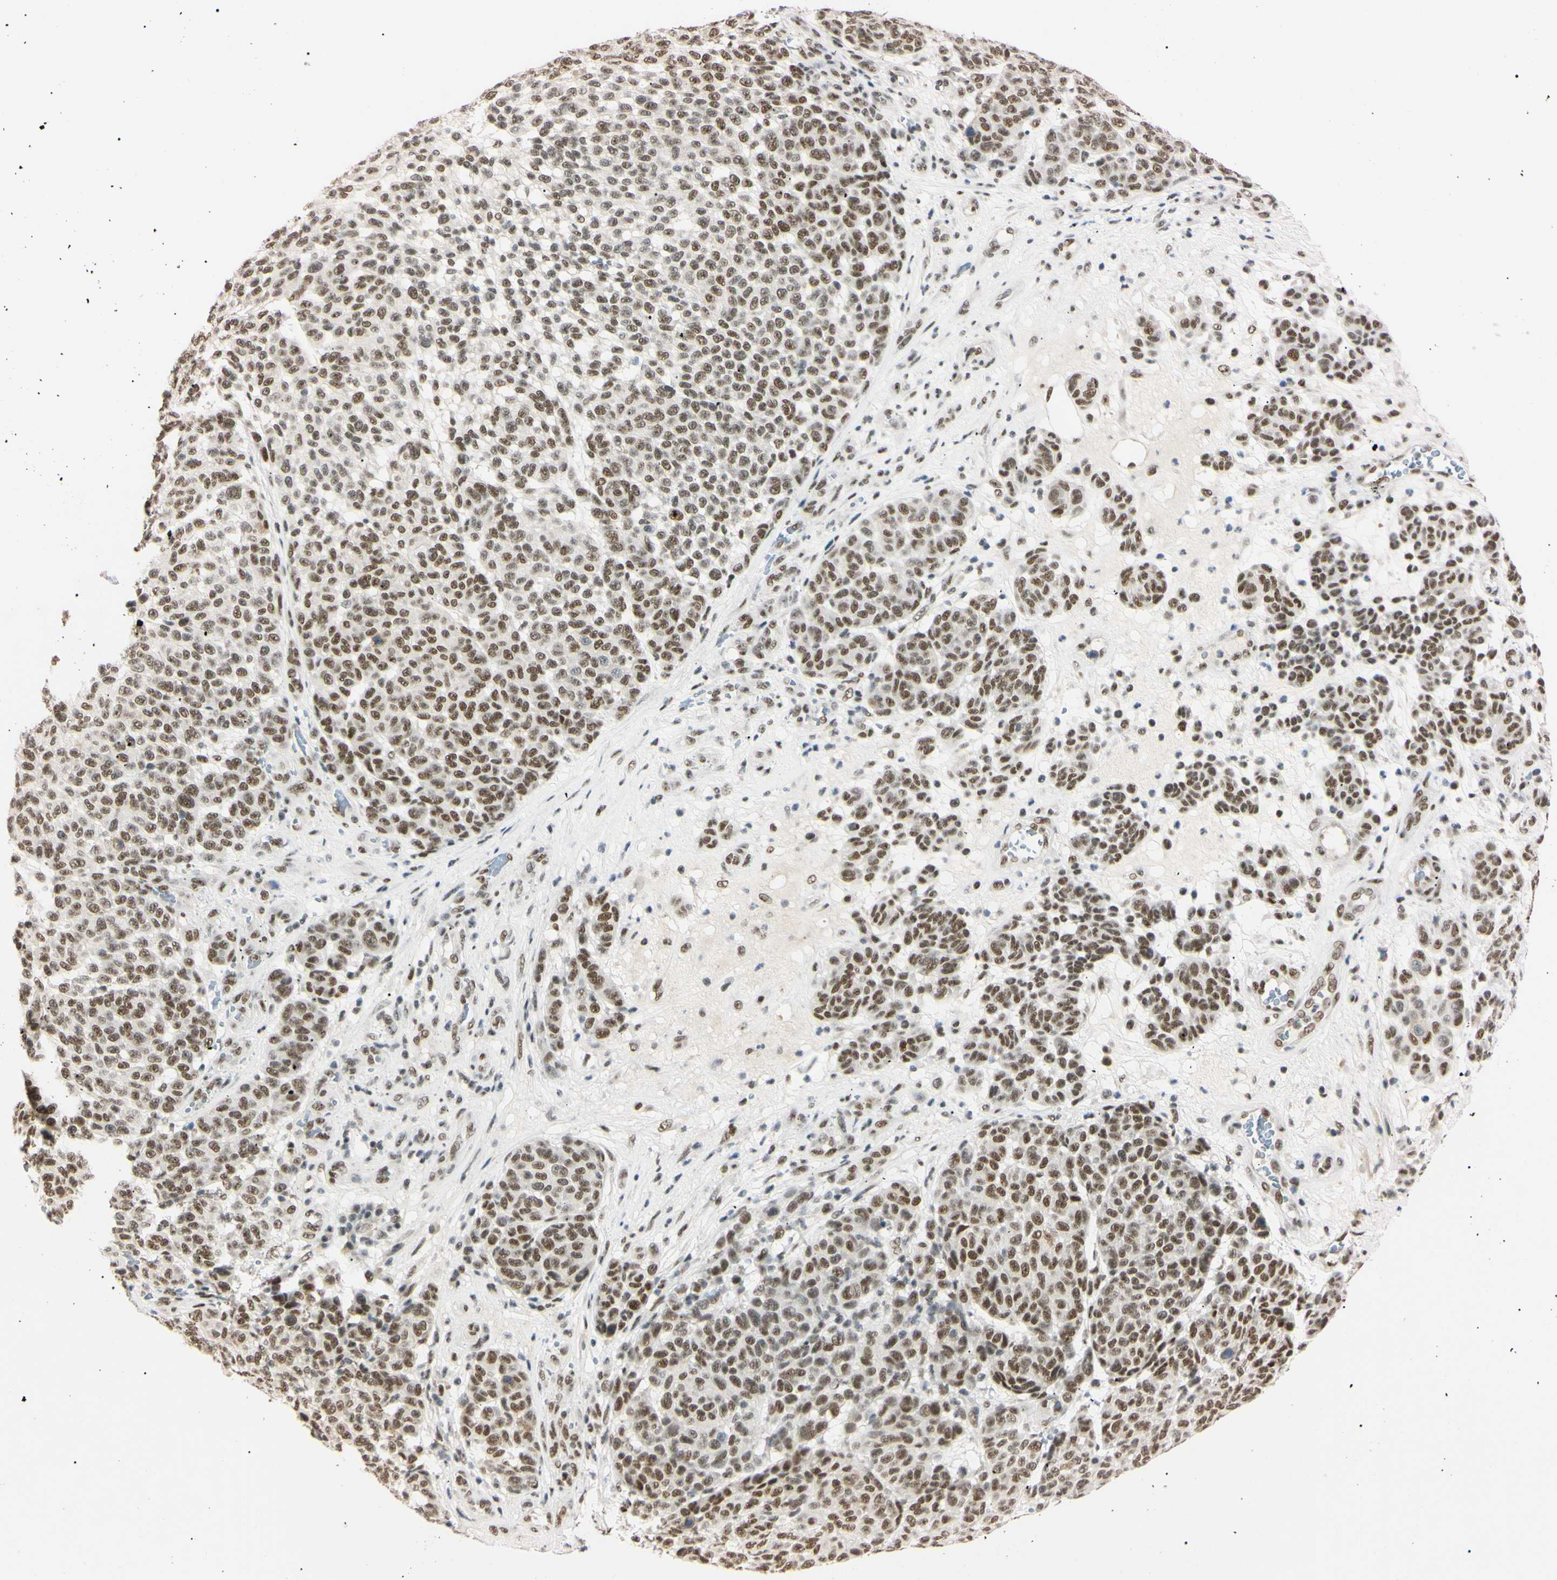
{"staining": {"intensity": "moderate", "quantity": ">75%", "location": "nuclear"}, "tissue": "melanoma", "cell_type": "Tumor cells", "image_type": "cancer", "snomed": [{"axis": "morphology", "description": "Malignant melanoma, NOS"}, {"axis": "topography", "description": "Skin"}], "caption": "The immunohistochemical stain labels moderate nuclear expression in tumor cells of melanoma tissue. (DAB (3,3'-diaminobenzidine) IHC with brightfield microscopy, high magnification).", "gene": "ZNF134", "patient": {"sex": "male", "age": 59}}